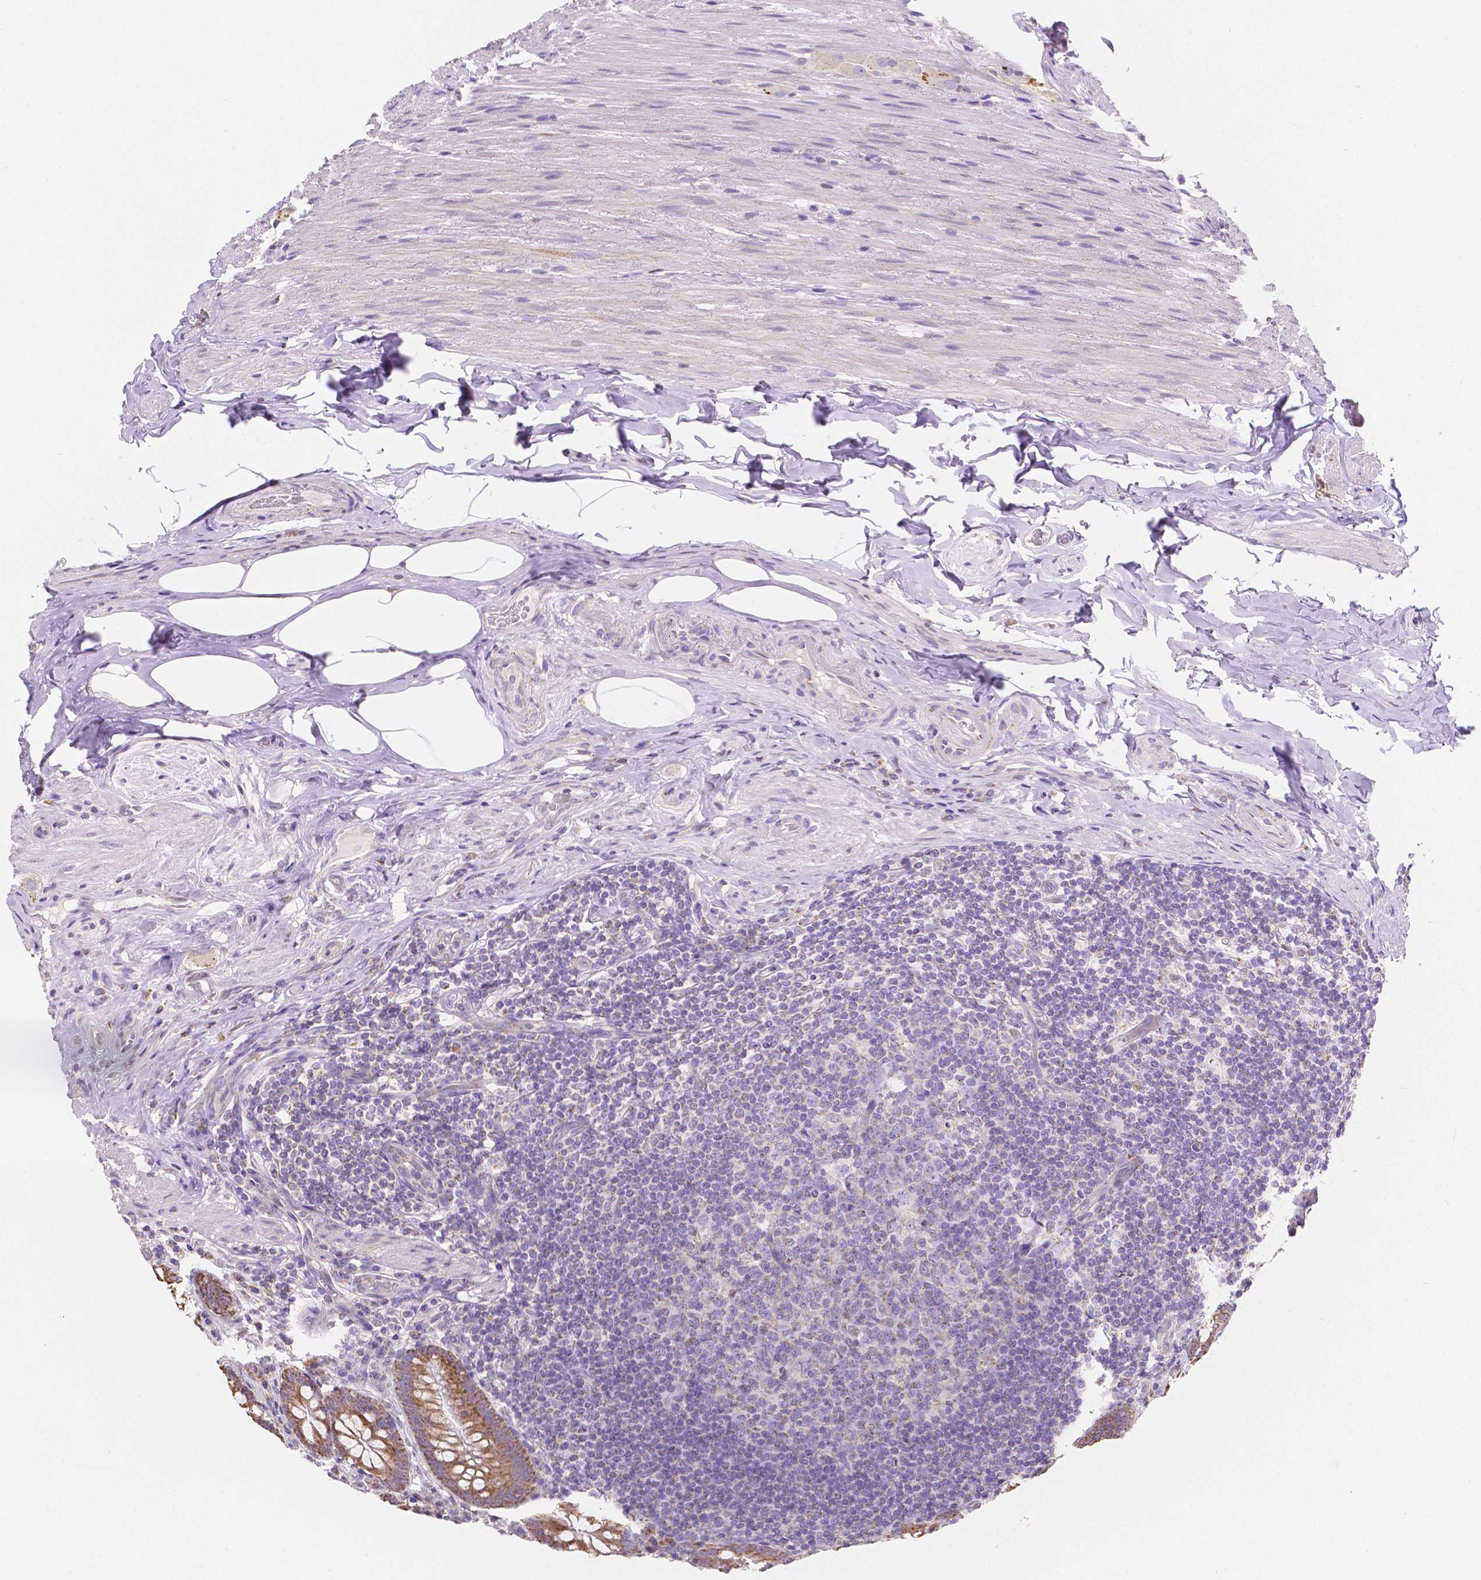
{"staining": {"intensity": "moderate", "quantity": ">75%", "location": "cytoplasmic/membranous"}, "tissue": "appendix", "cell_type": "Glandular cells", "image_type": "normal", "snomed": [{"axis": "morphology", "description": "Normal tissue, NOS"}, {"axis": "topography", "description": "Appendix"}], "caption": "This histopathology image demonstrates immunohistochemistry (IHC) staining of benign appendix, with medium moderate cytoplasmic/membranous expression in about >75% of glandular cells.", "gene": "TMEM130", "patient": {"sex": "male", "age": 71}}